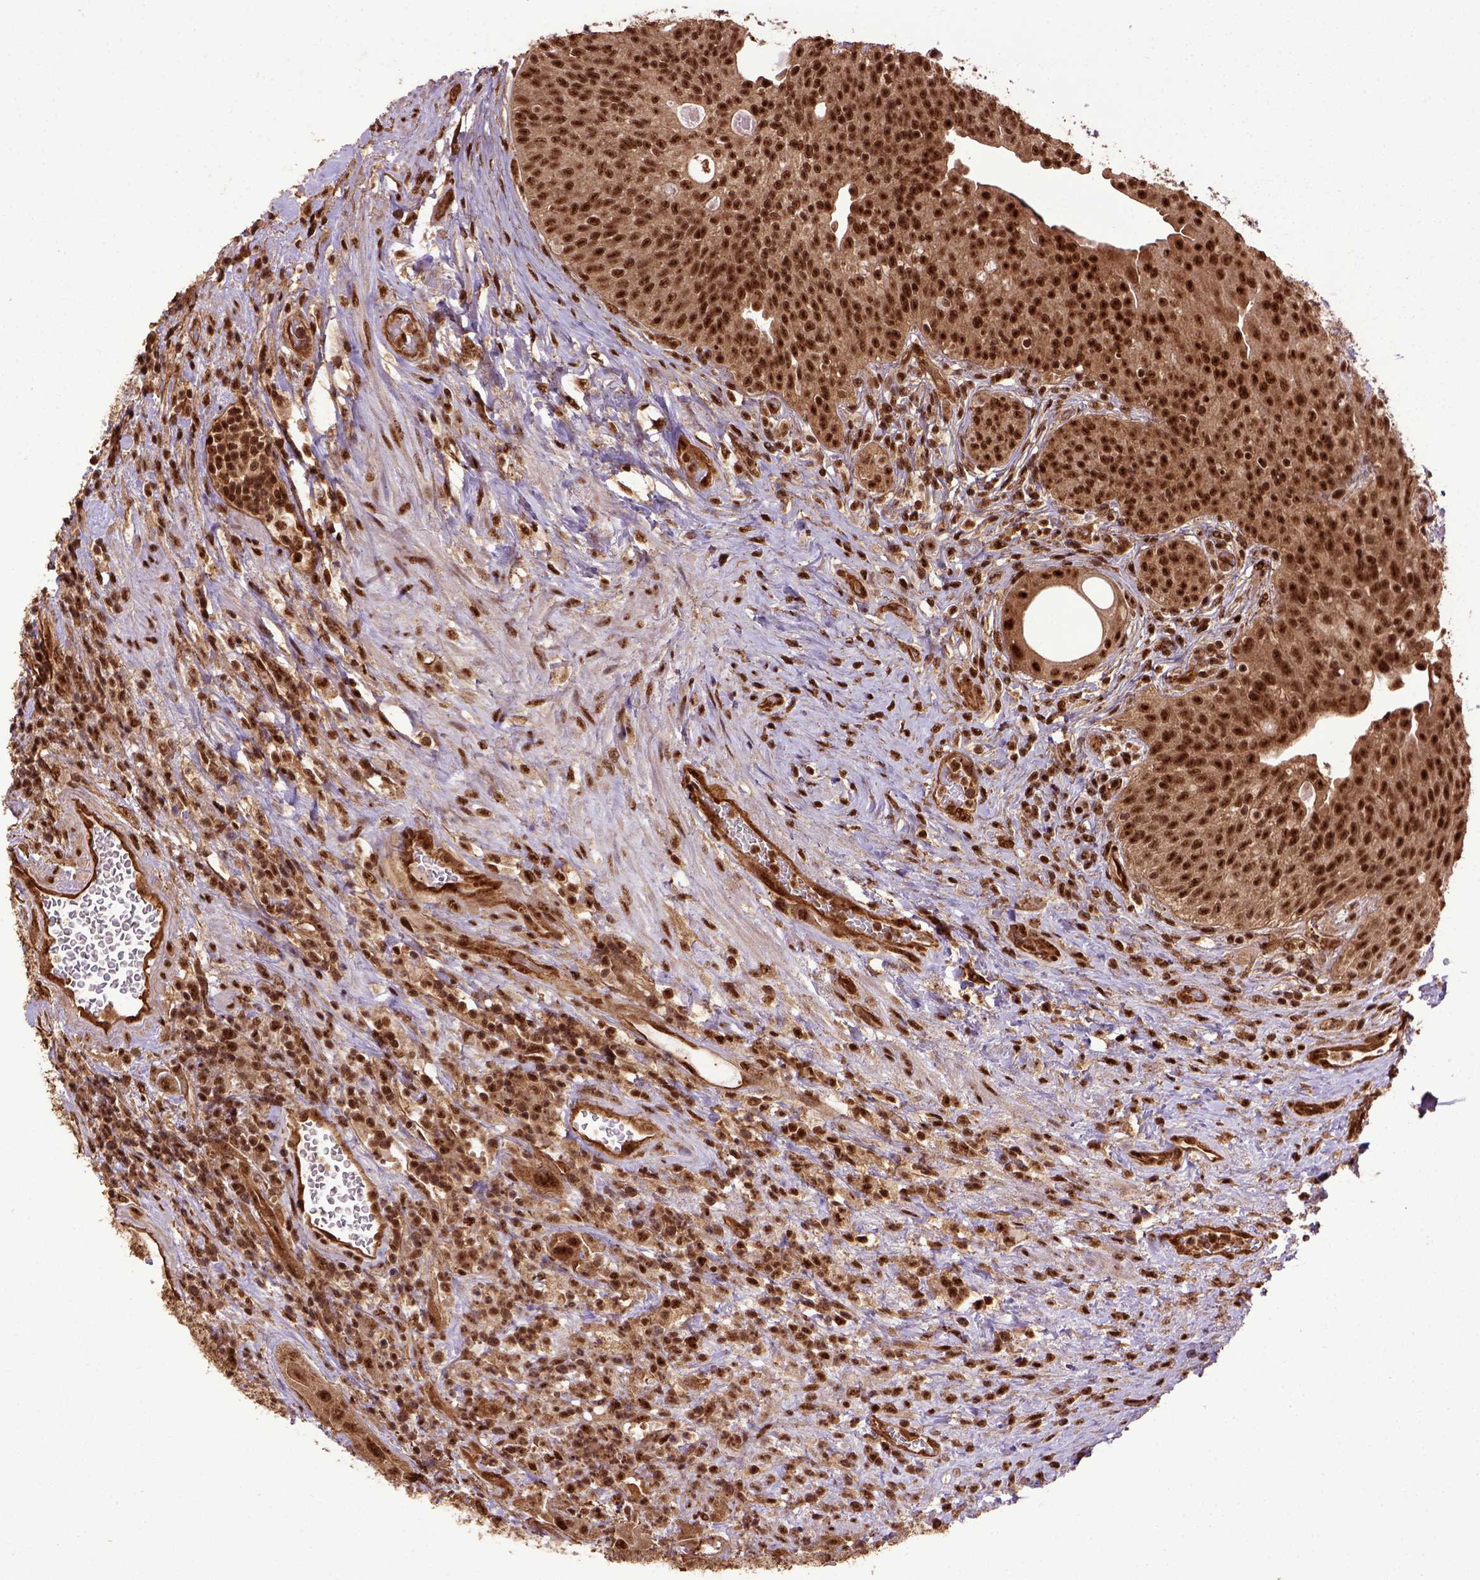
{"staining": {"intensity": "strong", "quantity": ">75%", "location": "nuclear"}, "tissue": "urothelial cancer", "cell_type": "Tumor cells", "image_type": "cancer", "snomed": [{"axis": "morphology", "description": "Urothelial carcinoma, High grade"}, {"axis": "topography", "description": "Urinary bladder"}], "caption": "This photomicrograph reveals IHC staining of human urothelial cancer, with high strong nuclear positivity in approximately >75% of tumor cells.", "gene": "PPIG", "patient": {"sex": "male", "age": 79}}